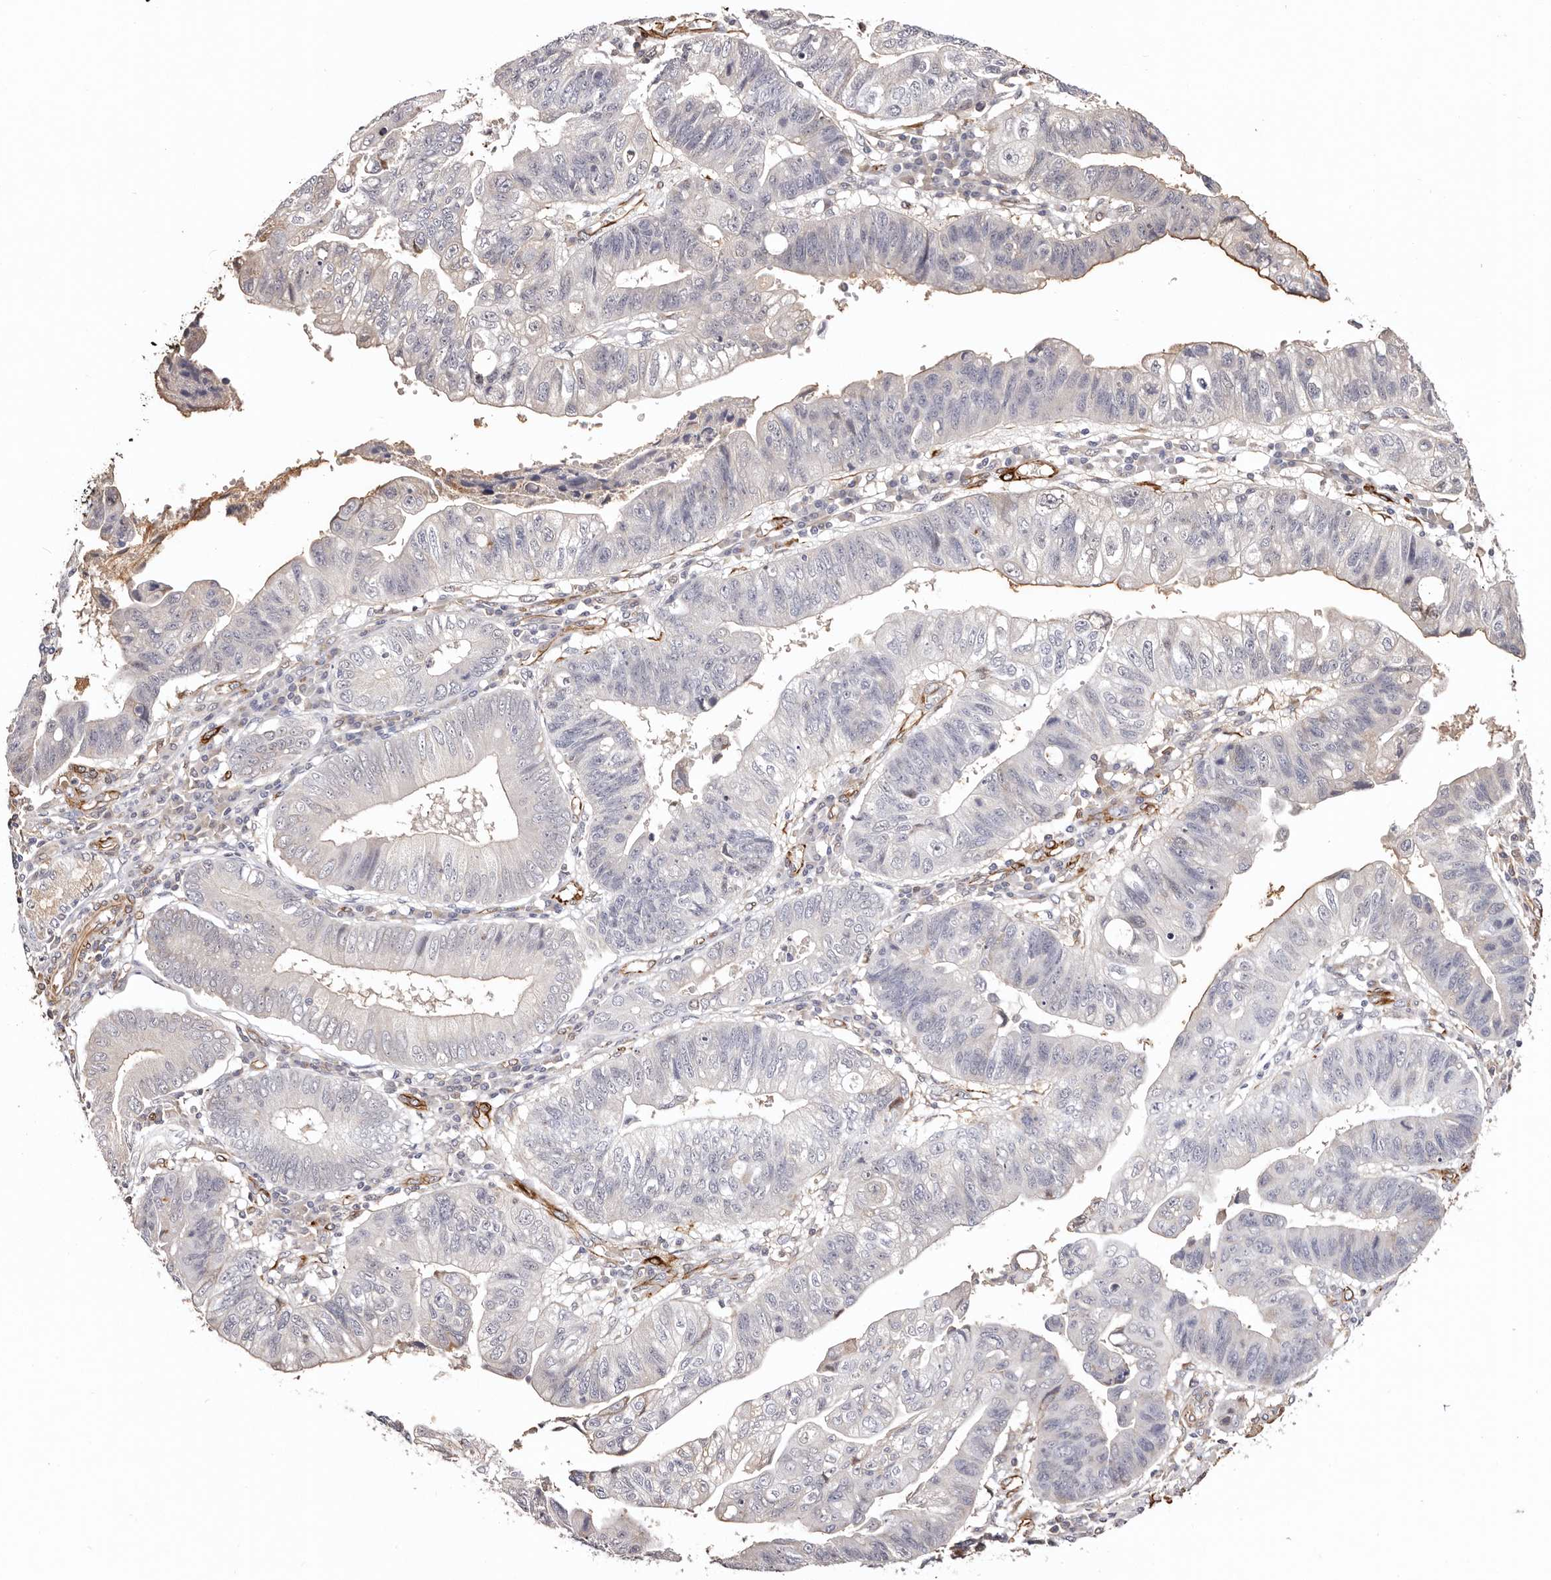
{"staining": {"intensity": "negative", "quantity": "none", "location": "none"}, "tissue": "stomach cancer", "cell_type": "Tumor cells", "image_type": "cancer", "snomed": [{"axis": "morphology", "description": "Adenocarcinoma, NOS"}, {"axis": "topography", "description": "Stomach"}], "caption": "DAB immunohistochemical staining of stomach cancer (adenocarcinoma) displays no significant positivity in tumor cells.", "gene": "ZNF557", "patient": {"sex": "male", "age": 59}}